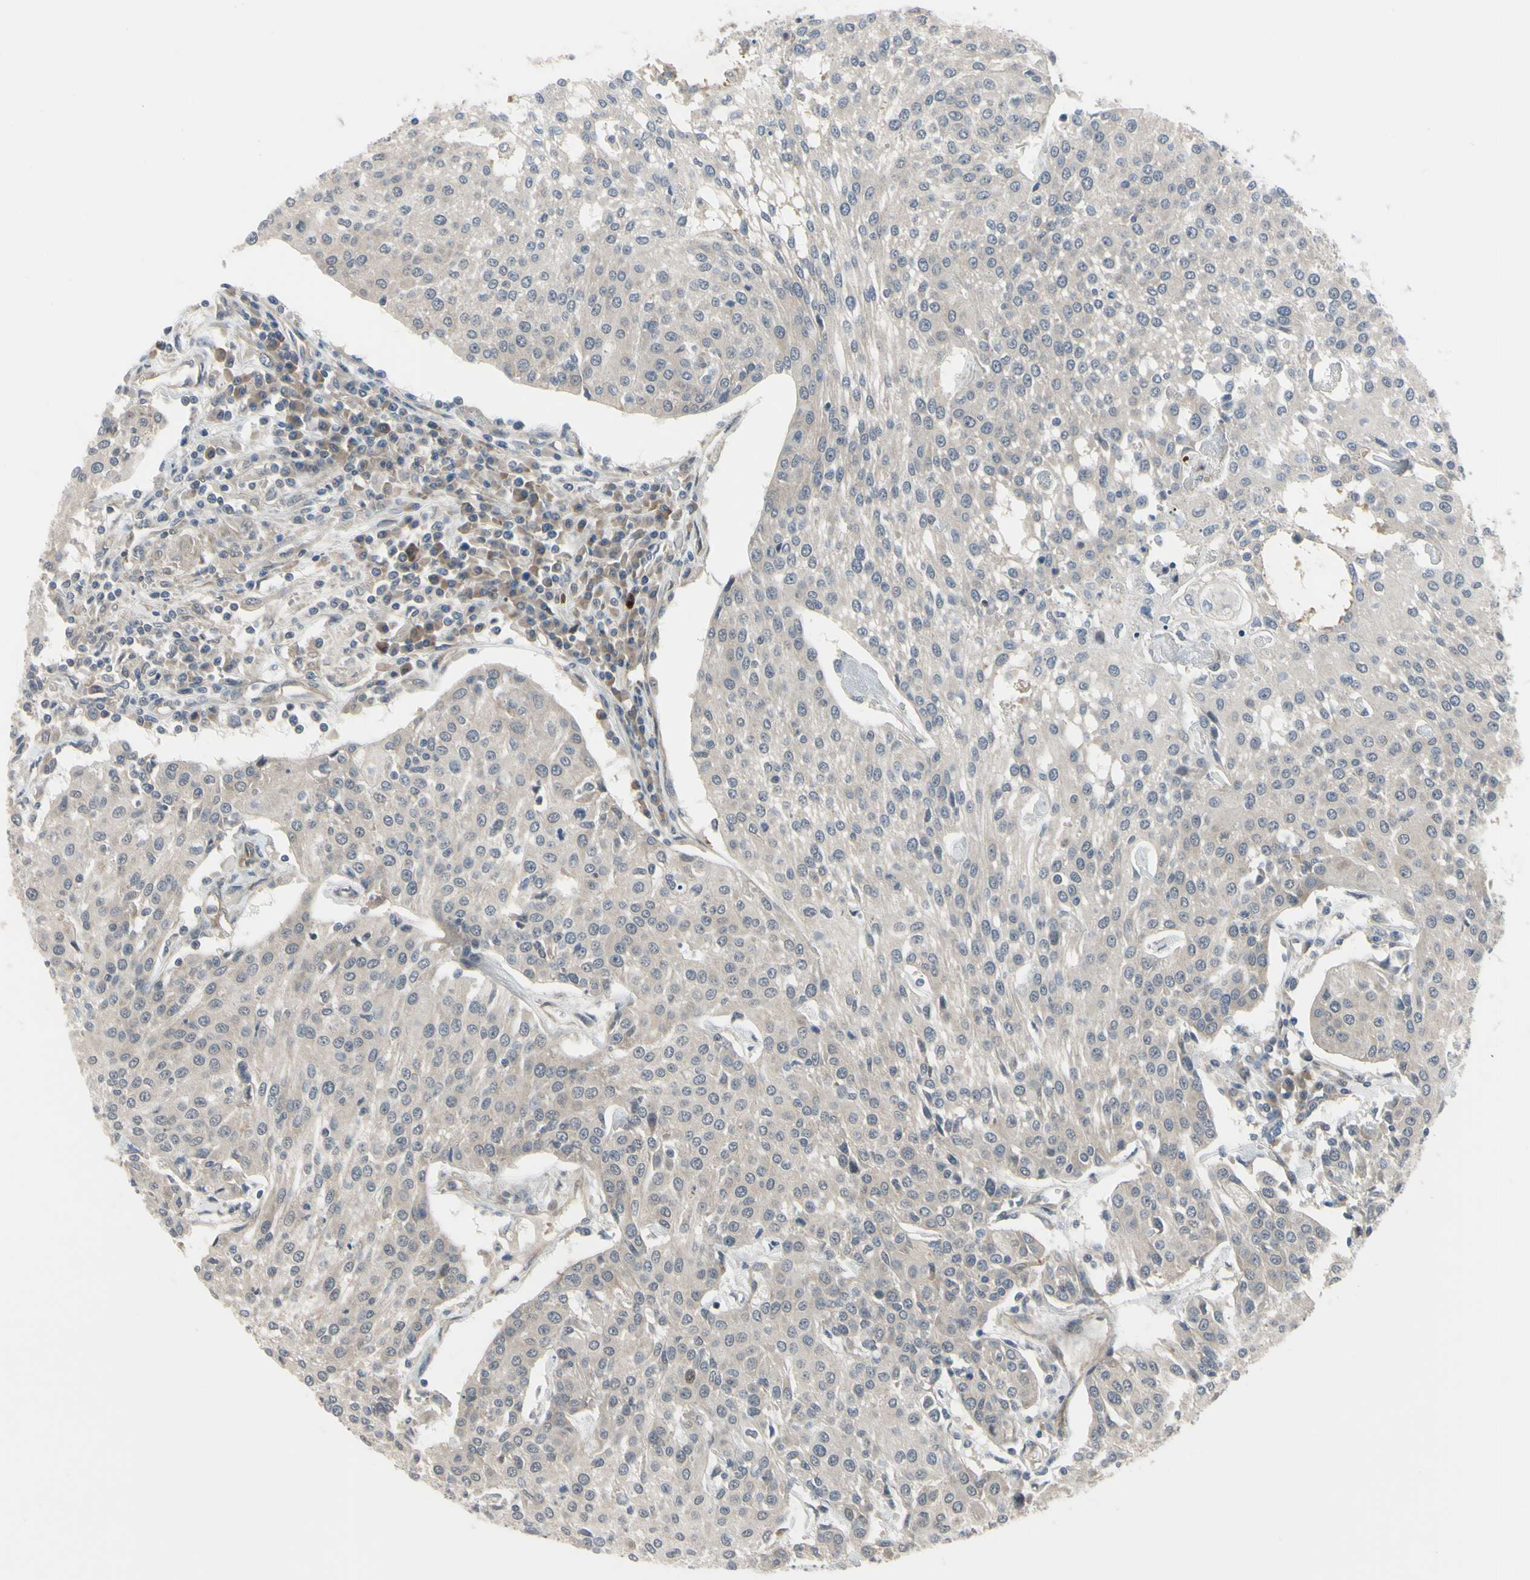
{"staining": {"intensity": "negative", "quantity": "none", "location": "none"}, "tissue": "urothelial cancer", "cell_type": "Tumor cells", "image_type": "cancer", "snomed": [{"axis": "morphology", "description": "Urothelial carcinoma, High grade"}, {"axis": "topography", "description": "Urinary bladder"}], "caption": "Immunohistochemistry (IHC) histopathology image of human high-grade urothelial carcinoma stained for a protein (brown), which exhibits no staining in tumor cells.", "gene": "COMMD9", "patient": {"sex": "female", "age": 85}}